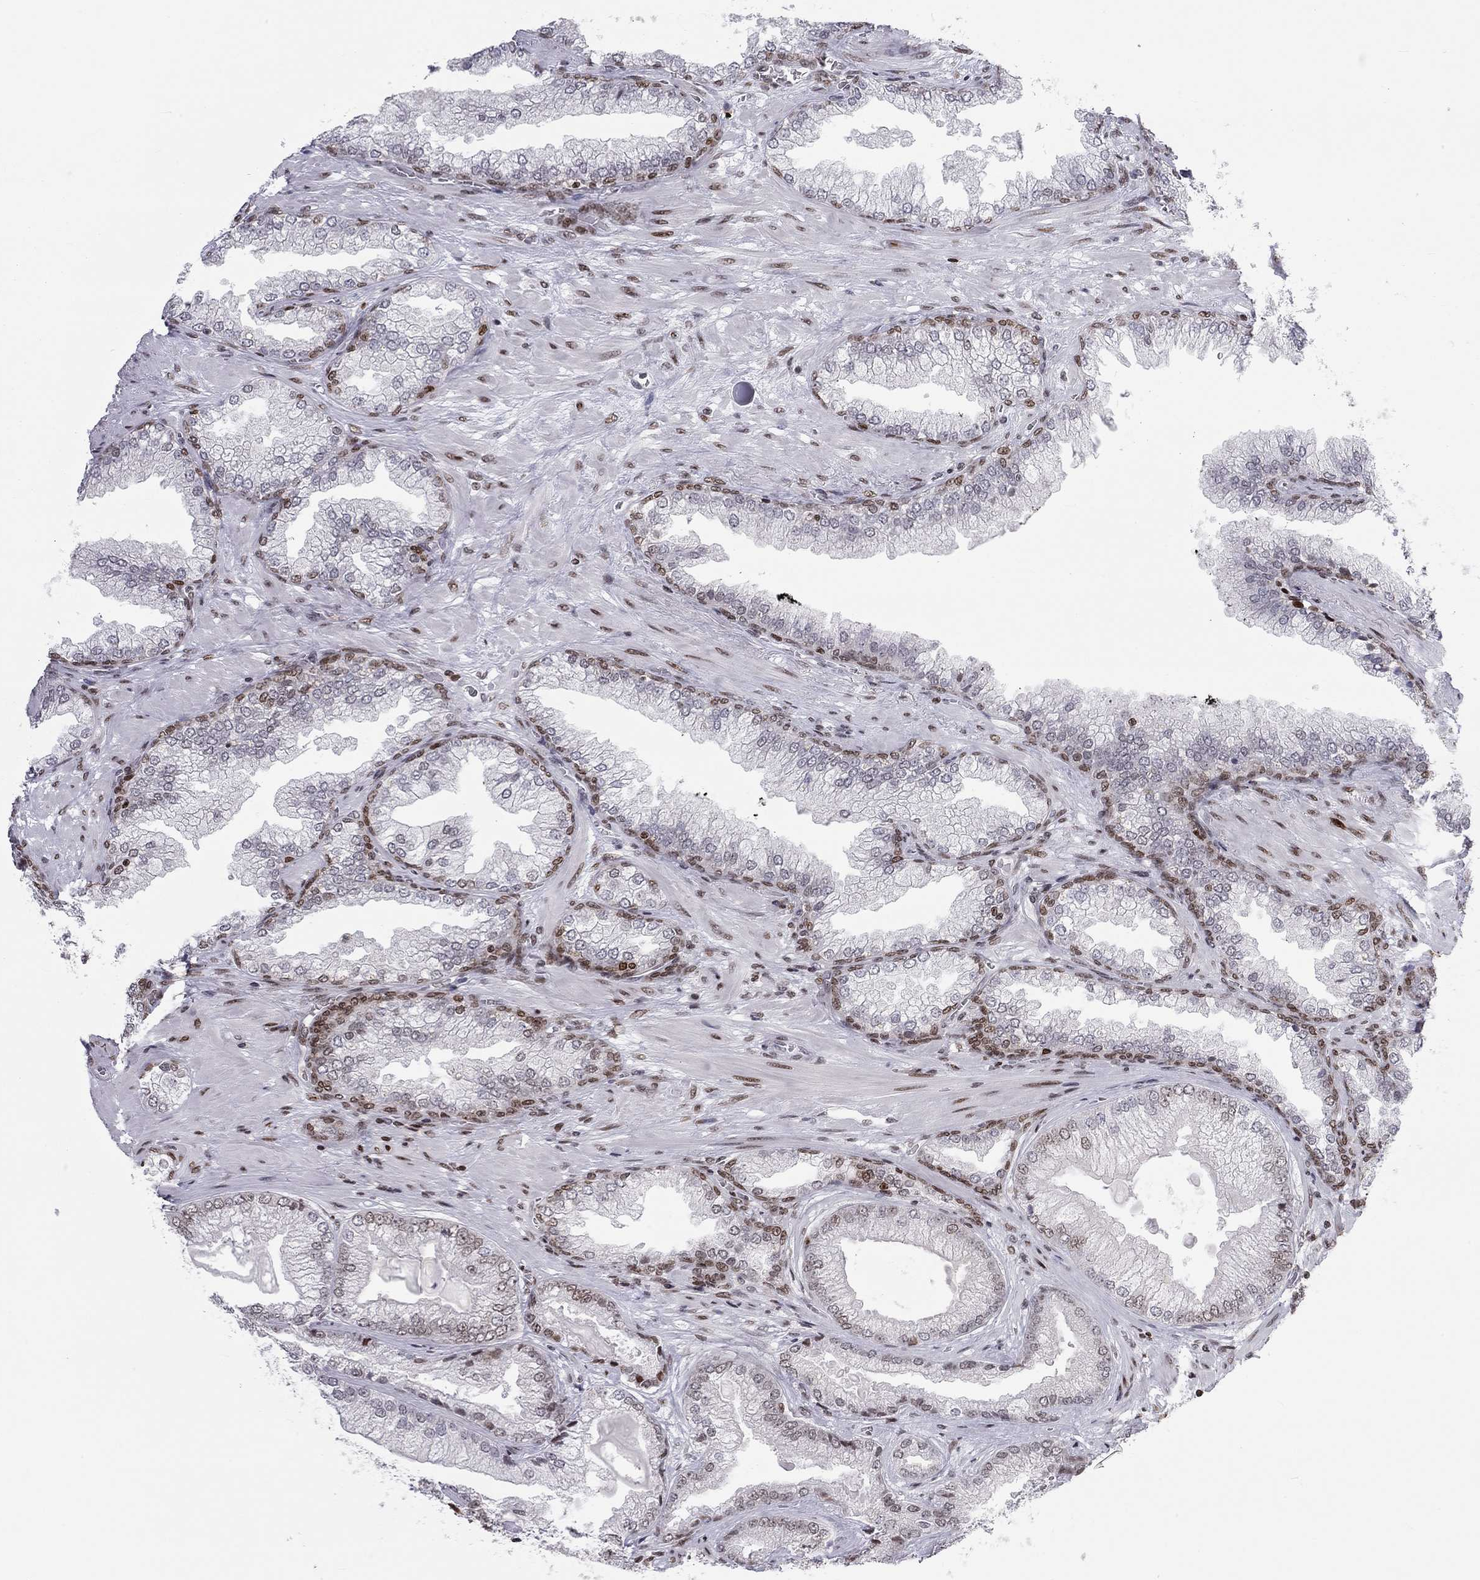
{"staining": {"intensity": "weak", "quantity": "<25%", "location": "nuclear"}, "tissue": "prostate cancer", "cell_type": "Tumor cells", "image_type": "cancer", "snomed": [{"axis": "morphology", "description": "Adenocarcinoma, Low grade"}, {"axis": "topography", "description": "Prostate"}], "caption": "IHC histopathology image of neoplastic tissue: human prostate cancer stained with DAB demonstrates no significant protein staining in tumor cells. Brightfield microscopy of IHC stained with DAB (brown) and hematoxylin (blue), captured at high magnification.", "gene": "H2AX", "patient": {"sex": "male", "age": 57}}